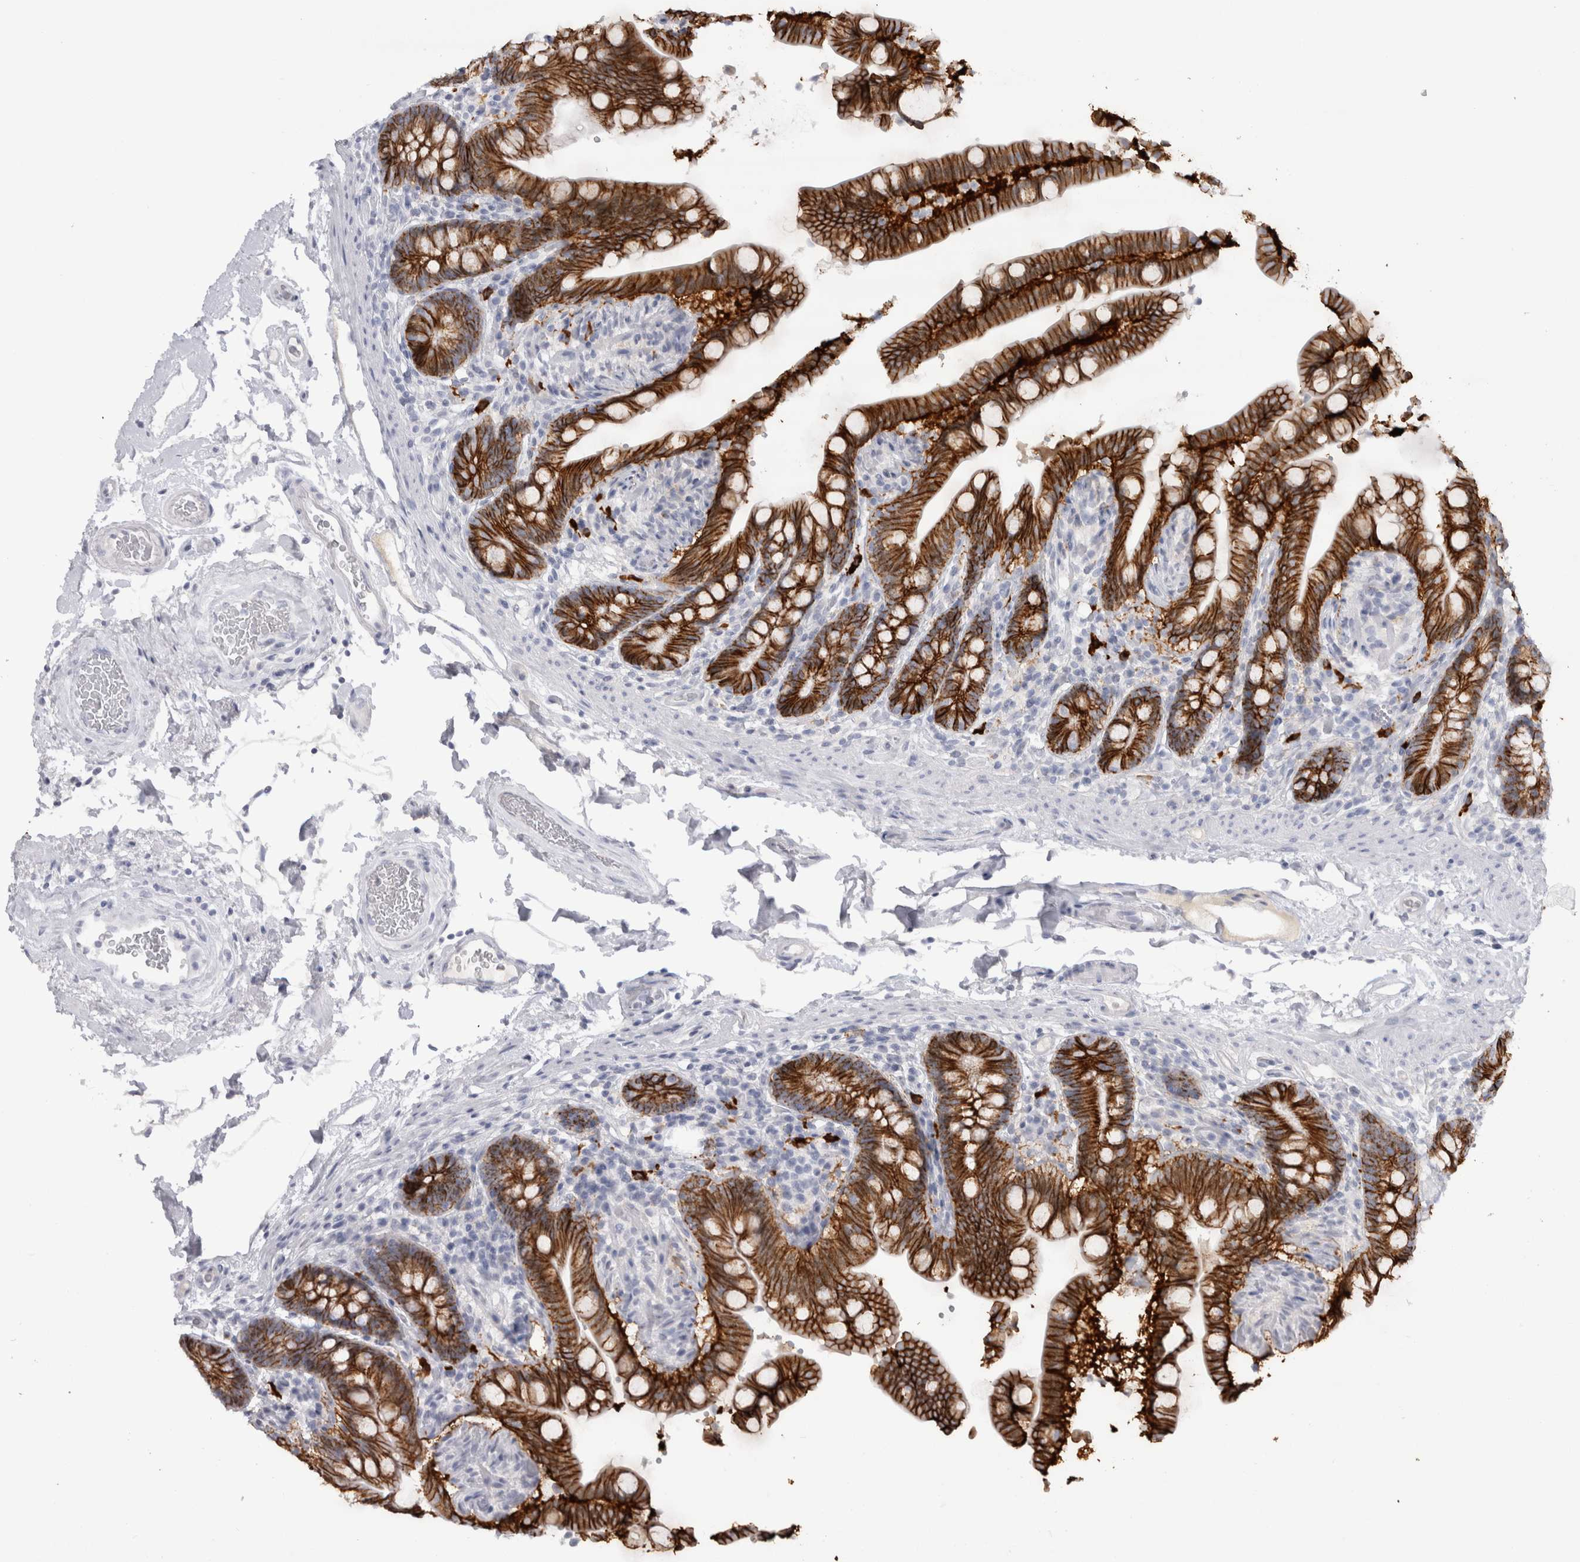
{"staining": {"intensity": "negative", "quantity": "none", "location": "none"}, "tissue": "colon", "cell_type": "Endothelial cells", "image_type": "normal", "snomed": [{"axis": "morphology", "description": "Normal tissue, NOS"}, {"axis": "topography", "description": "Smooth muscle"}, {"axis": "topography", "description": "Colon"}], "caption": "Immunohistochemistry image of unremarkable human colon stained for a protein (brown), which reveals no positivity in endothelial cells.", "gene": "CDH17", "patient": {"sex": "male", "age": 73}}